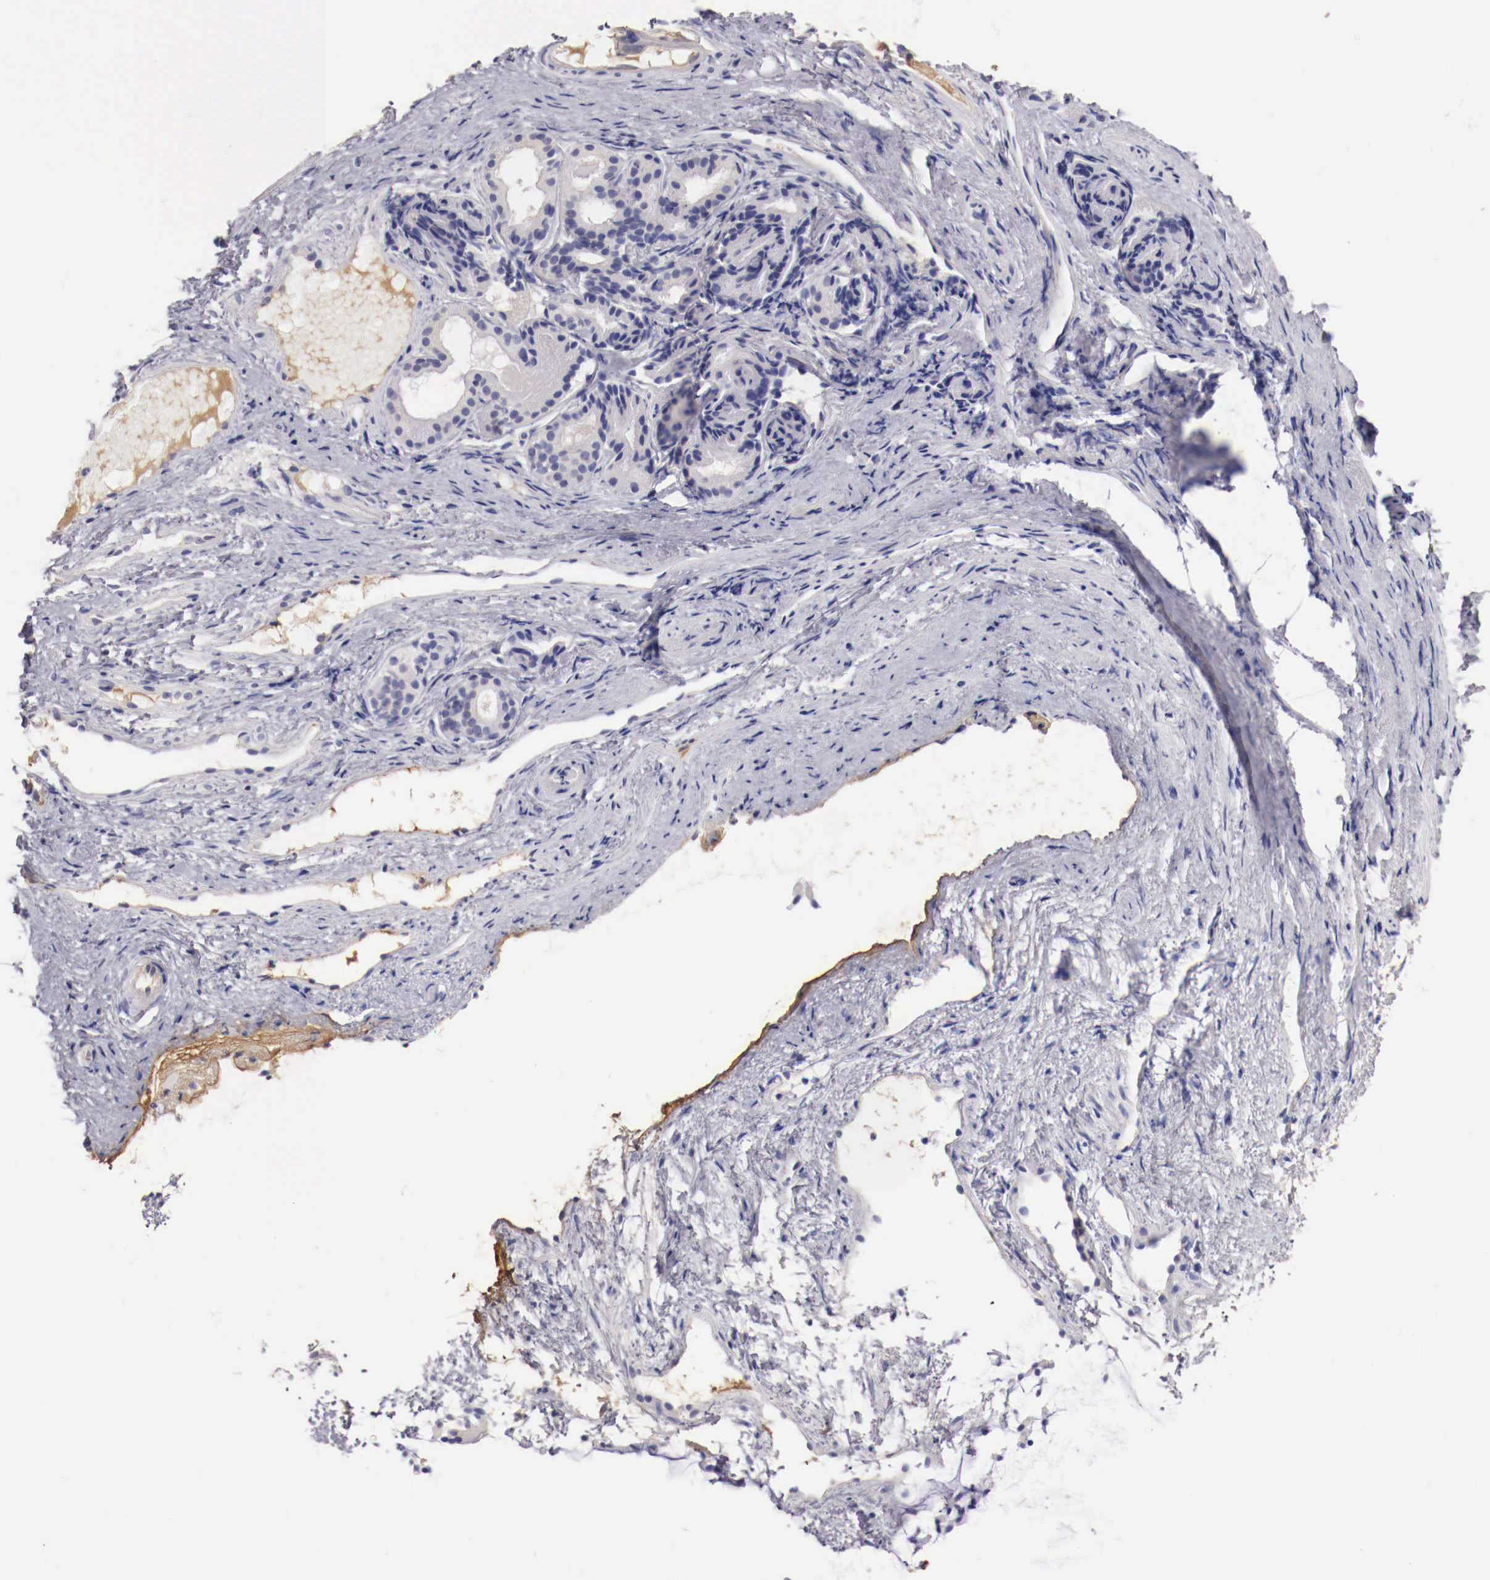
{"staining": {"intensity": "negative", "quantity": "none", "location": "none"}, "tissue": "nasopharynx", "cell_type": "Respiratory epithelial cells", "image_type": "normal", "snomed": [{"axis": "morphology", "description": "Normal tissue, NOS"}, {"axis": "topography", "description": "Nasopharynx"}], "caption": "Immunohistochemistry (IHC) micrograph of unremarkable nasopharynx: nasopharynx stained with DAB (3,3'-diaminobenzidine) shows no significant protein staining in respiratory epithelial cells. (Brightfield microscopy of DAB (3,3'-diaminobenzidine) IHC at high magnification).", "gene": "PITPNA", "patient": {"sex": "female", "age": 78}}